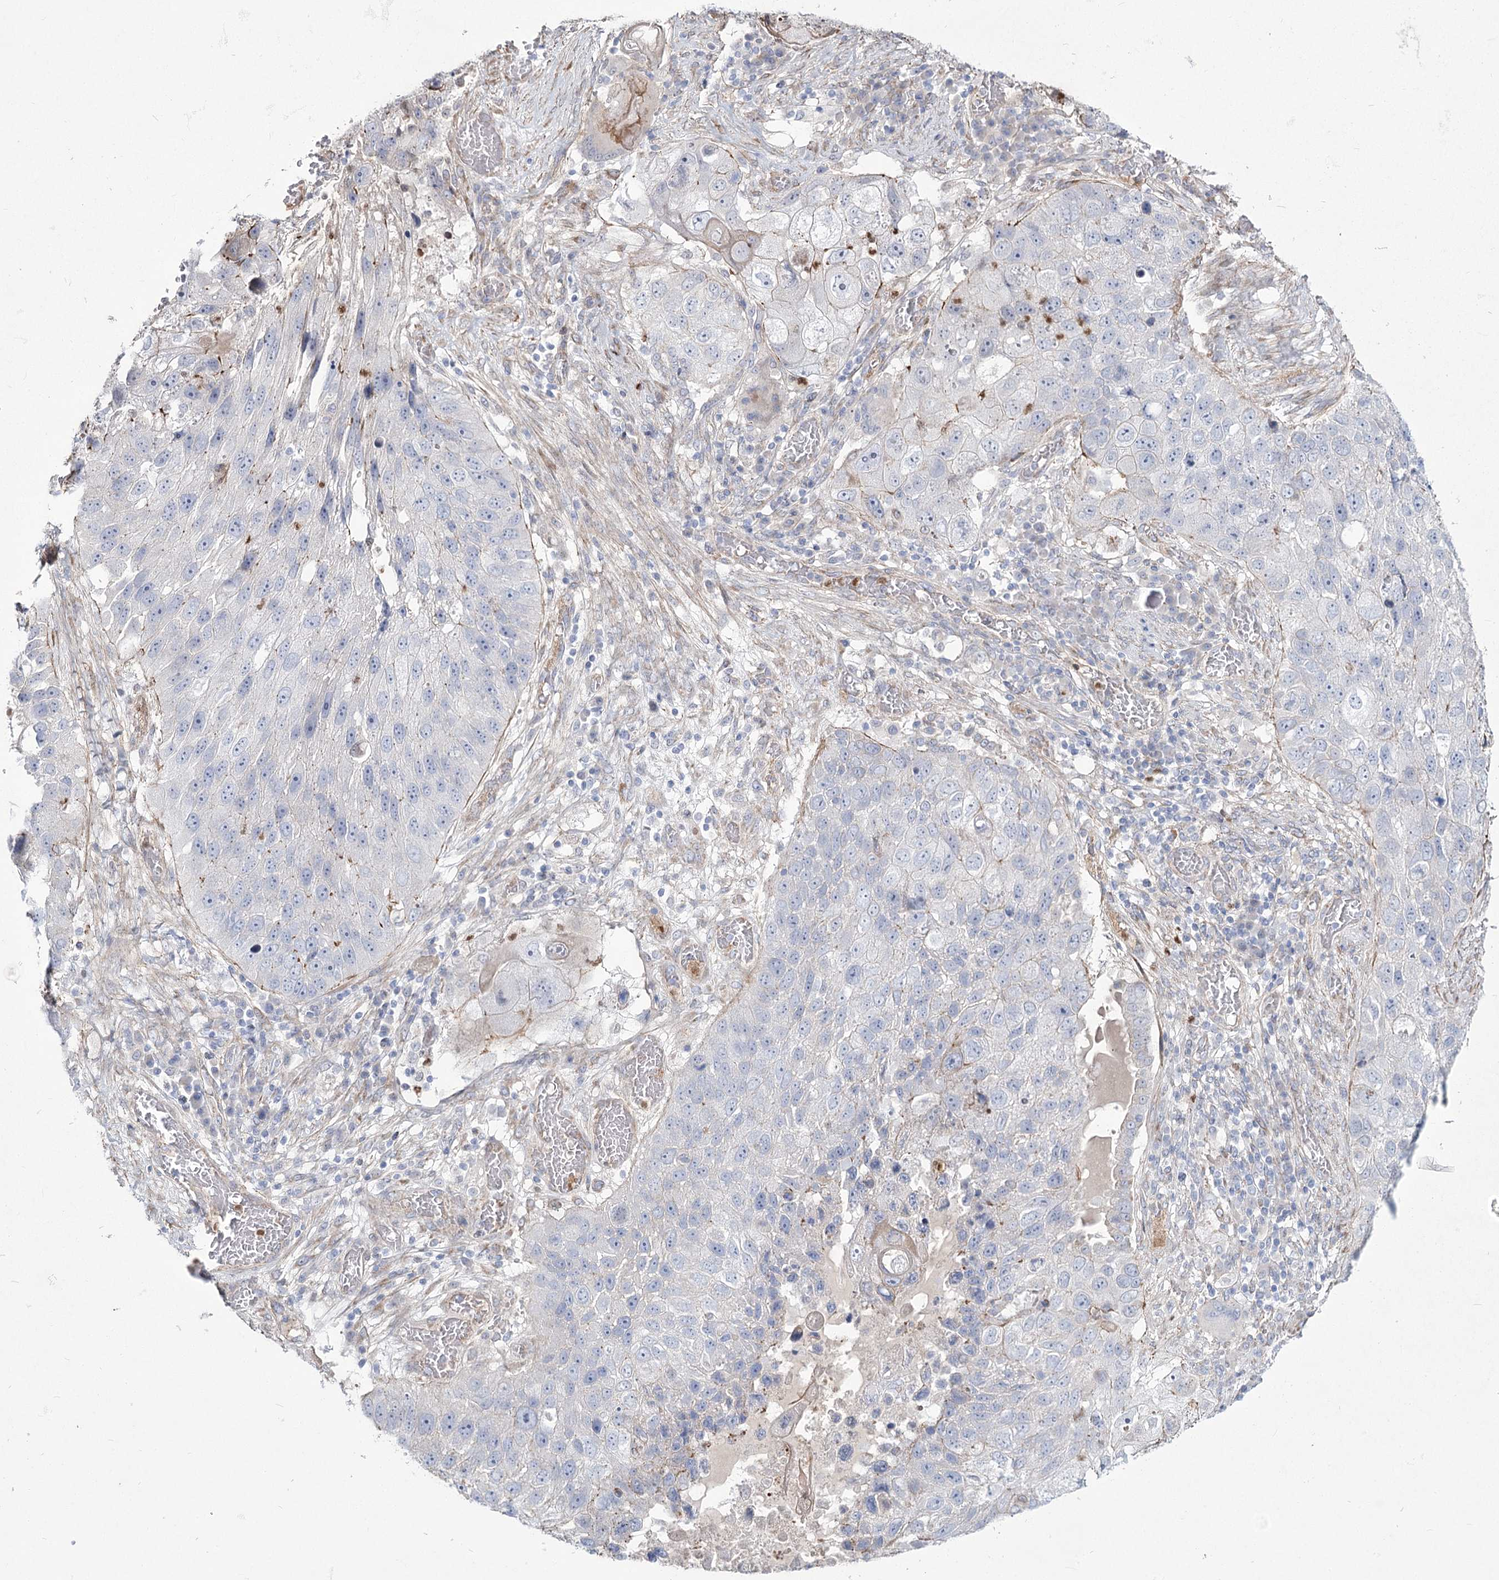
{"staining": {"intensity": "negative", "quantity": "none", "location": "none"}, "tissue": "lung cancer", "cell_type": "Tumor cells", "image_type": "cancer", "snomed": [{"axis": "morphology", "description": "Squamous cell carcinoma, NOS"}, {"axis": "topography", "description": "Lung"}], "caption": "A micrograph of lung squamous cell carcinoma stained for a protein shows no brown staining in tumor cells.", "gene": "ME3", "patient": {"sex": "male", "age": 61}}